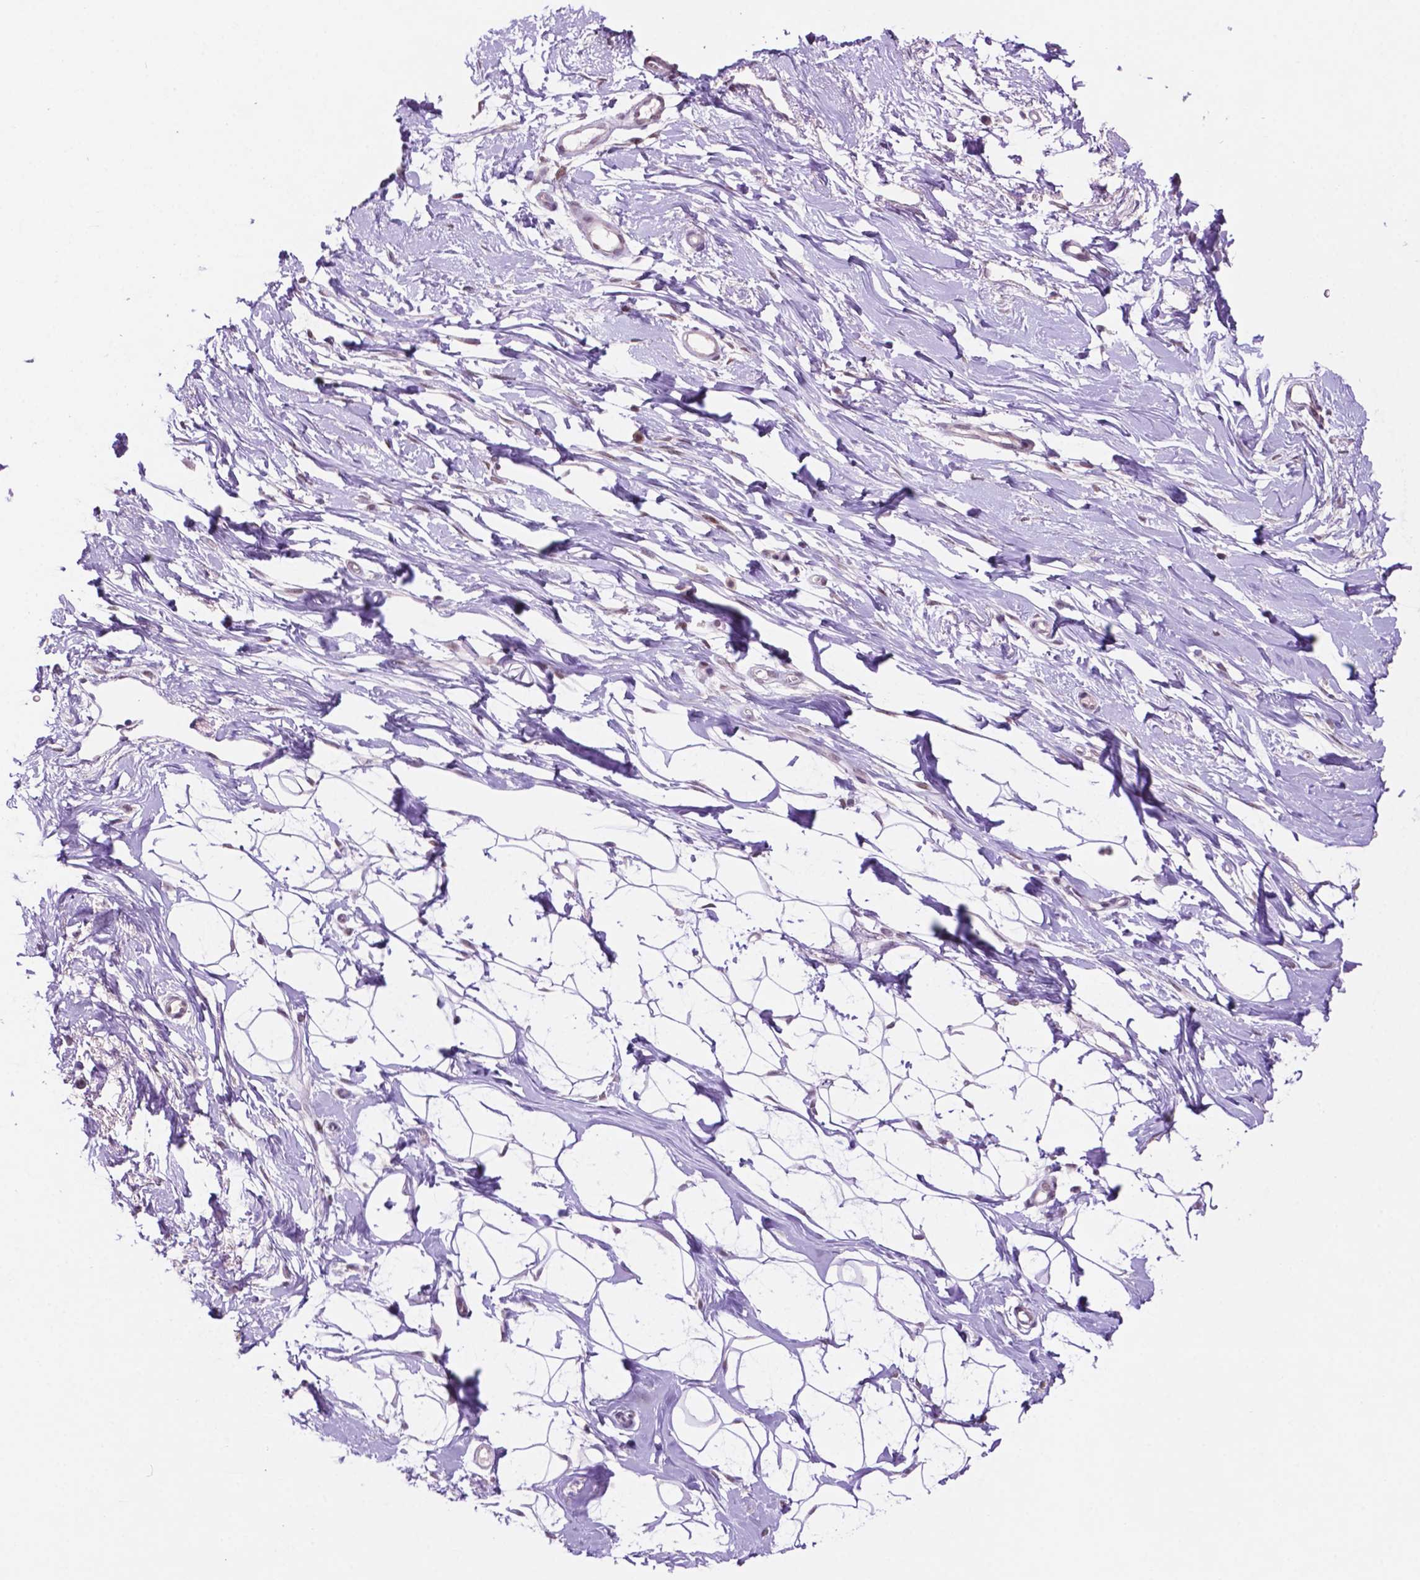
{"staining": {"intensity": "weak", "quantity": "<25%", "location": "nuclear"}, "tissue": "breast", "cell_type": "Adipocytes", "image_type": "normal", "snomed": [{"axis": "morphology", "description": "Normal tissue, NOS"}, {"axis": "topography", "description": "Breast"}], "caption": "This is a image of immunohistochemistry staining of benign breast, which shows no positivity in adipocytes. (DAB immunohistochemistry visualized using brightfield microscopy, high magnification).", "gene": "NCOR1", "patient": {"sex": "female", "age": 49}}